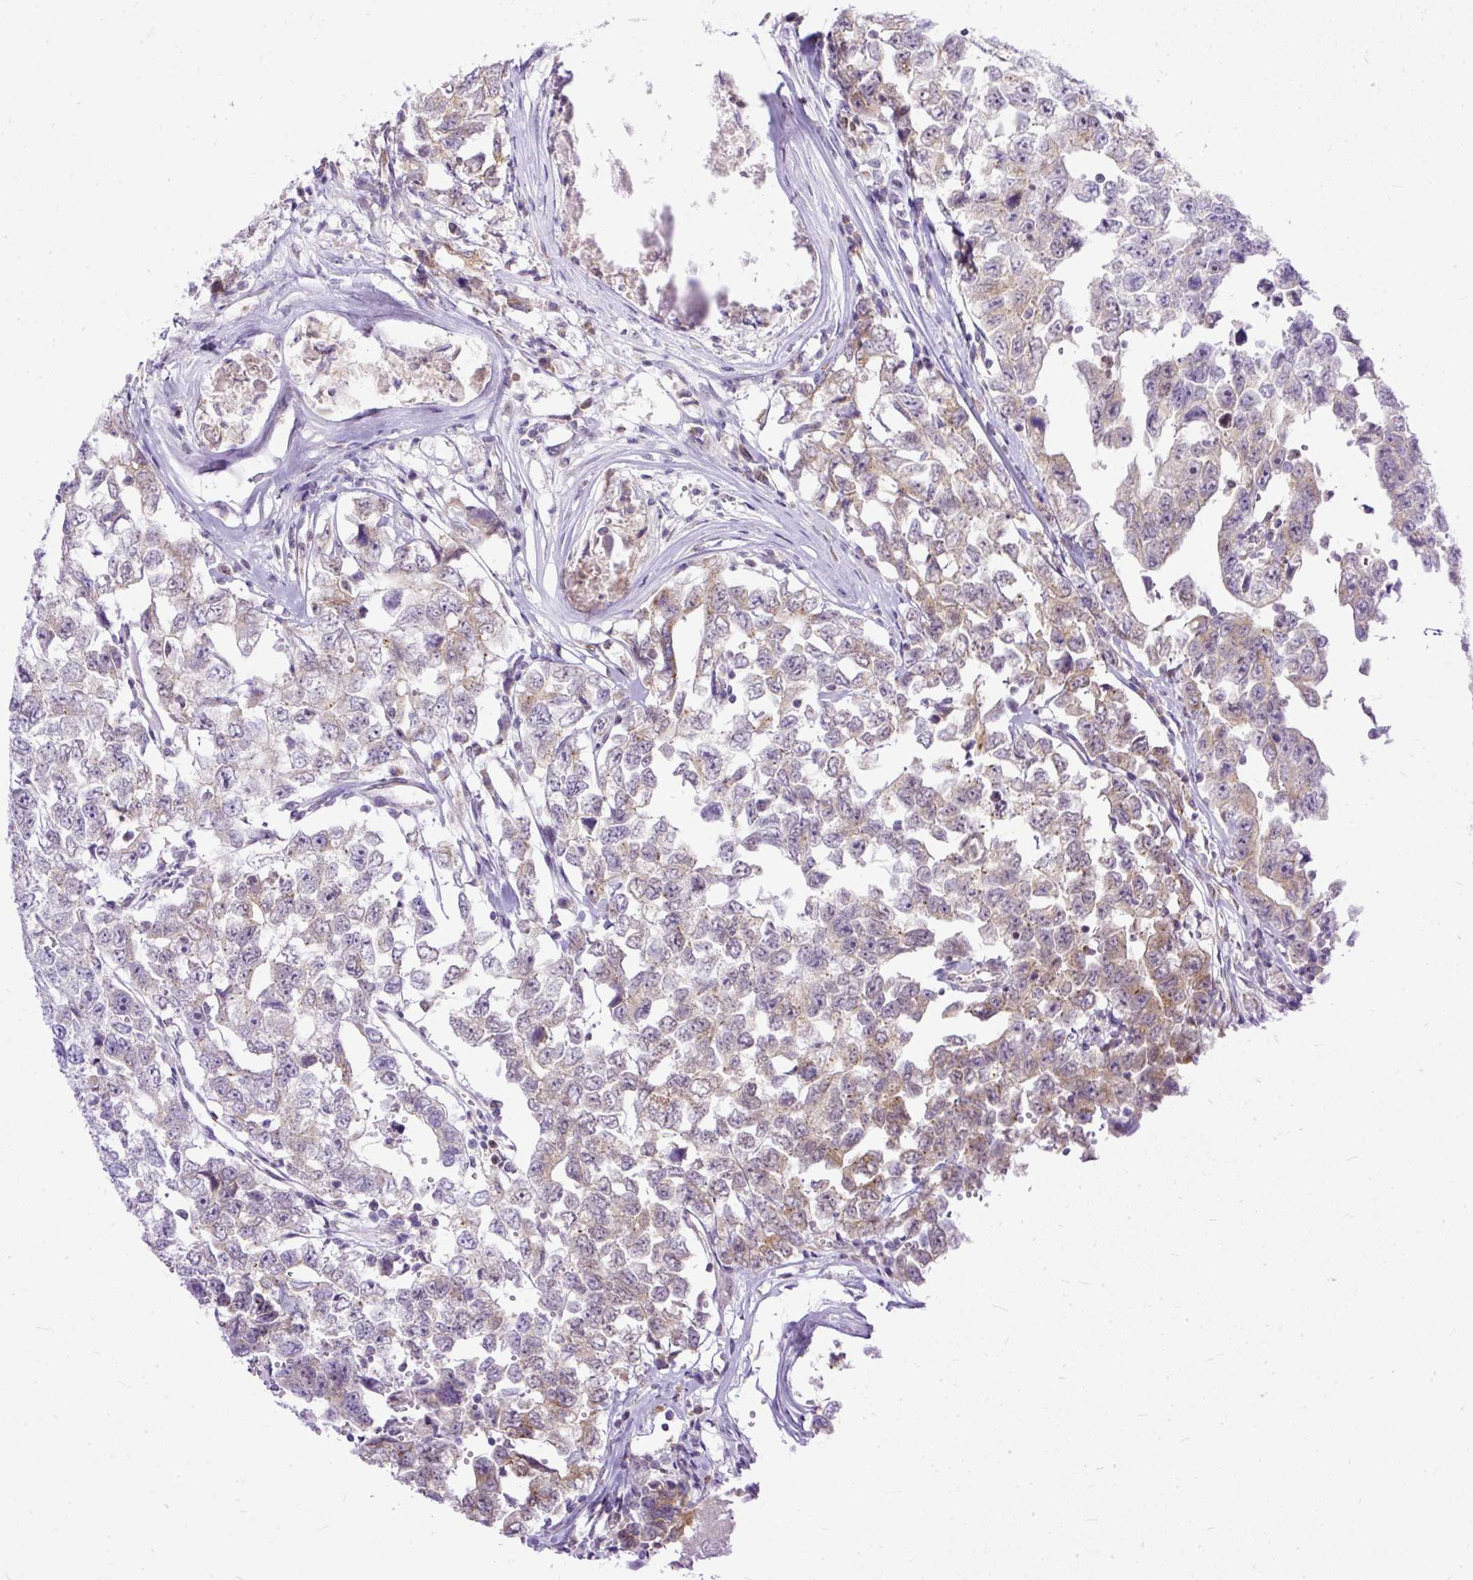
{"staining": {"intensity": "moderate", "quantity": "<25%", "location": "cytoplasmic/membranous"}, "tissue": "testis cancer", "cell_type": "Tumor cells", "image_type": "cancer", "snomed": [{"axis": "morphology", "description": "Carcinoma, Embryonal, NOS"}, {"axis": "topography", "description": "Testis"}], "caption": "Testis cancer stained with a protein marker demonstrates moderate staining in tumor cells.", "gene": "AMFR", "patient": {"sex": "male", "age": 22}}